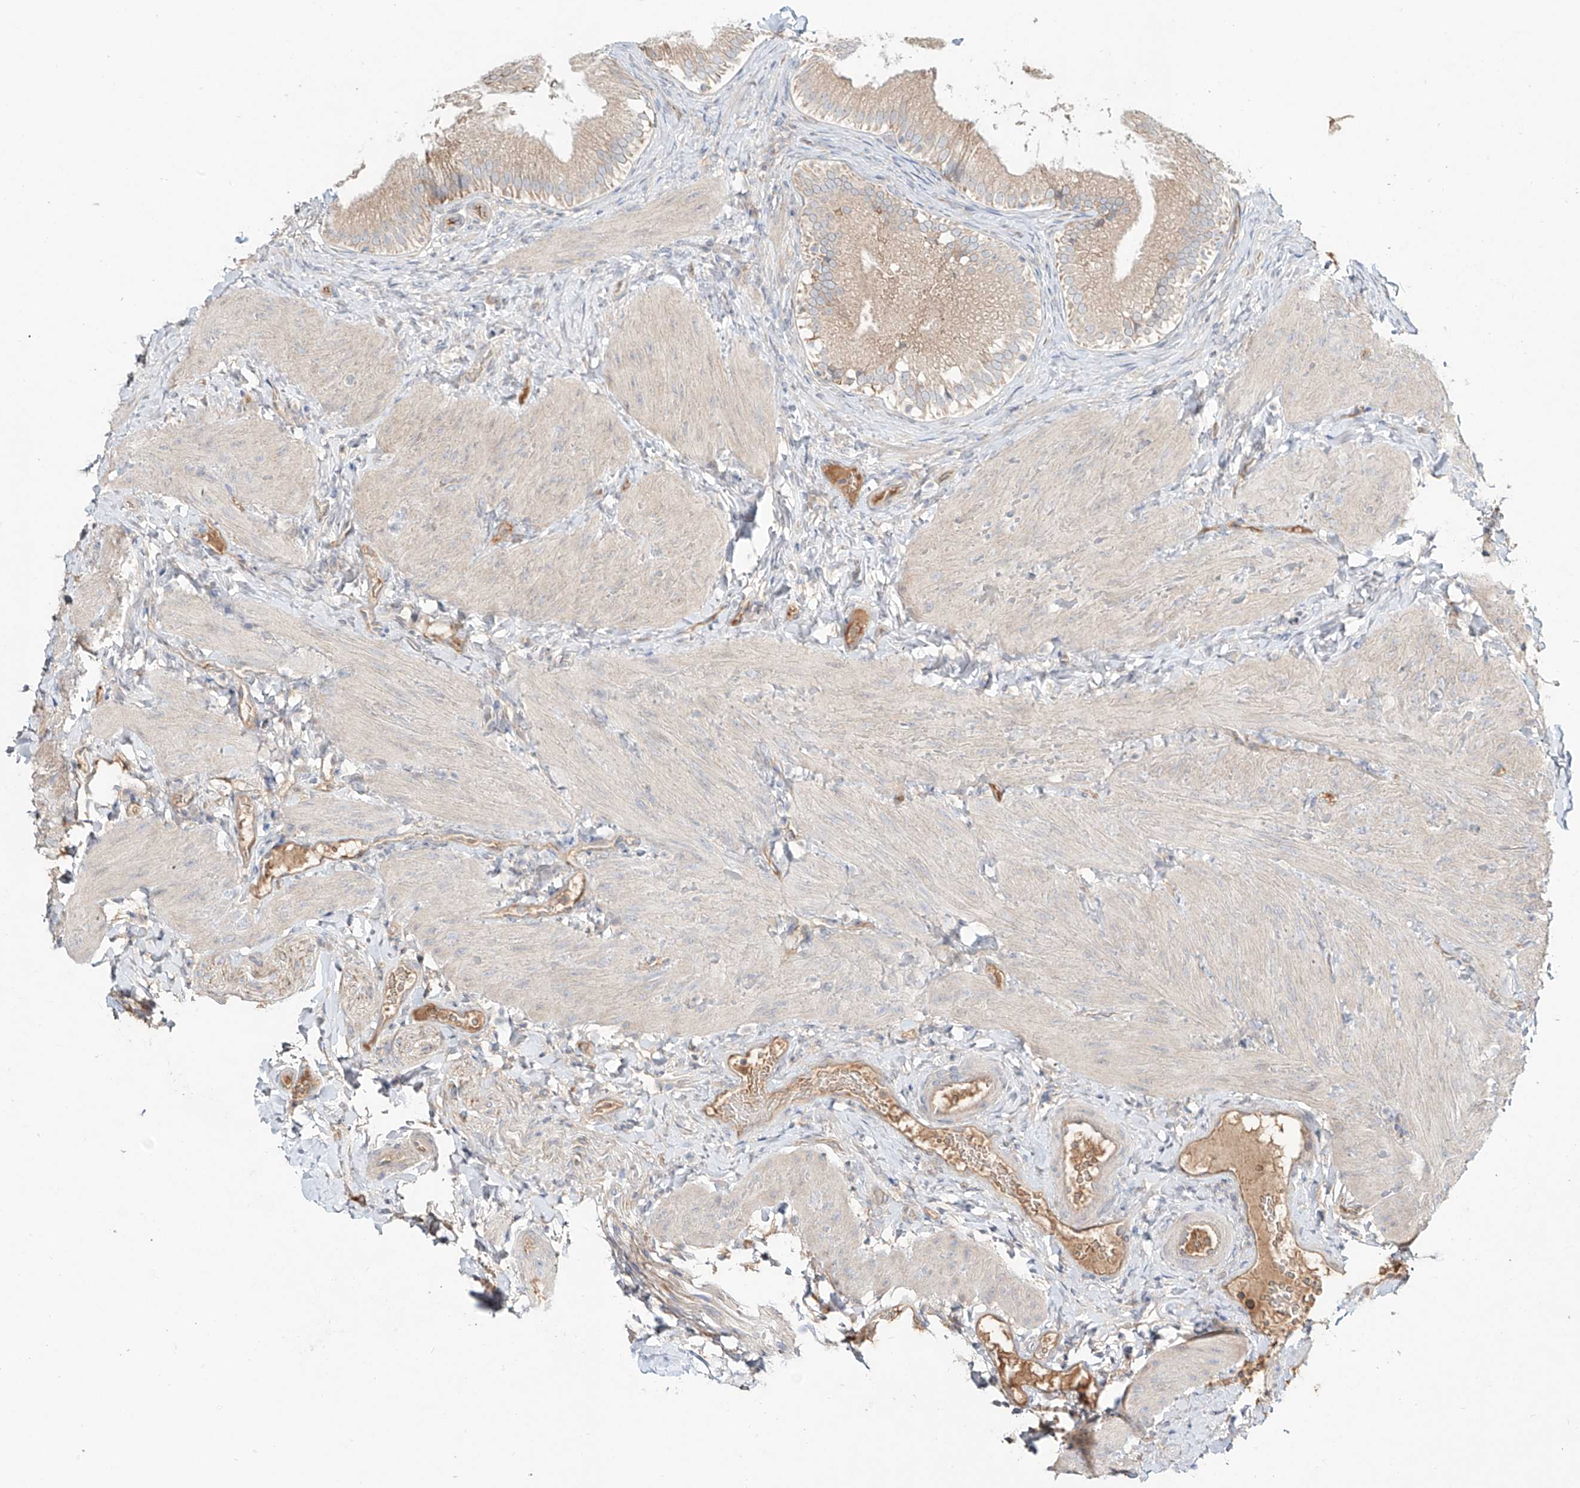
{"staining": {"intensity": "moderate", "quantity": ">75%", "location": "cytoplasmic/membranous"}, "tissue": "gallbladder", "cell_type": "Glandular cells", "image_type": "normal", "snomed": [{"axis": "morphology", "description": "Normal tissue, NOS"}, {"axis": "topography", "description": "Gallbladder"}], "caption": "Protein analysis of normal gallbladder shows moderate cytoplasmic/membranous expression in approximately >75% of glandular cells.", "gene": "ERO1A", "patient": {"sex": "female", "age": 30}}